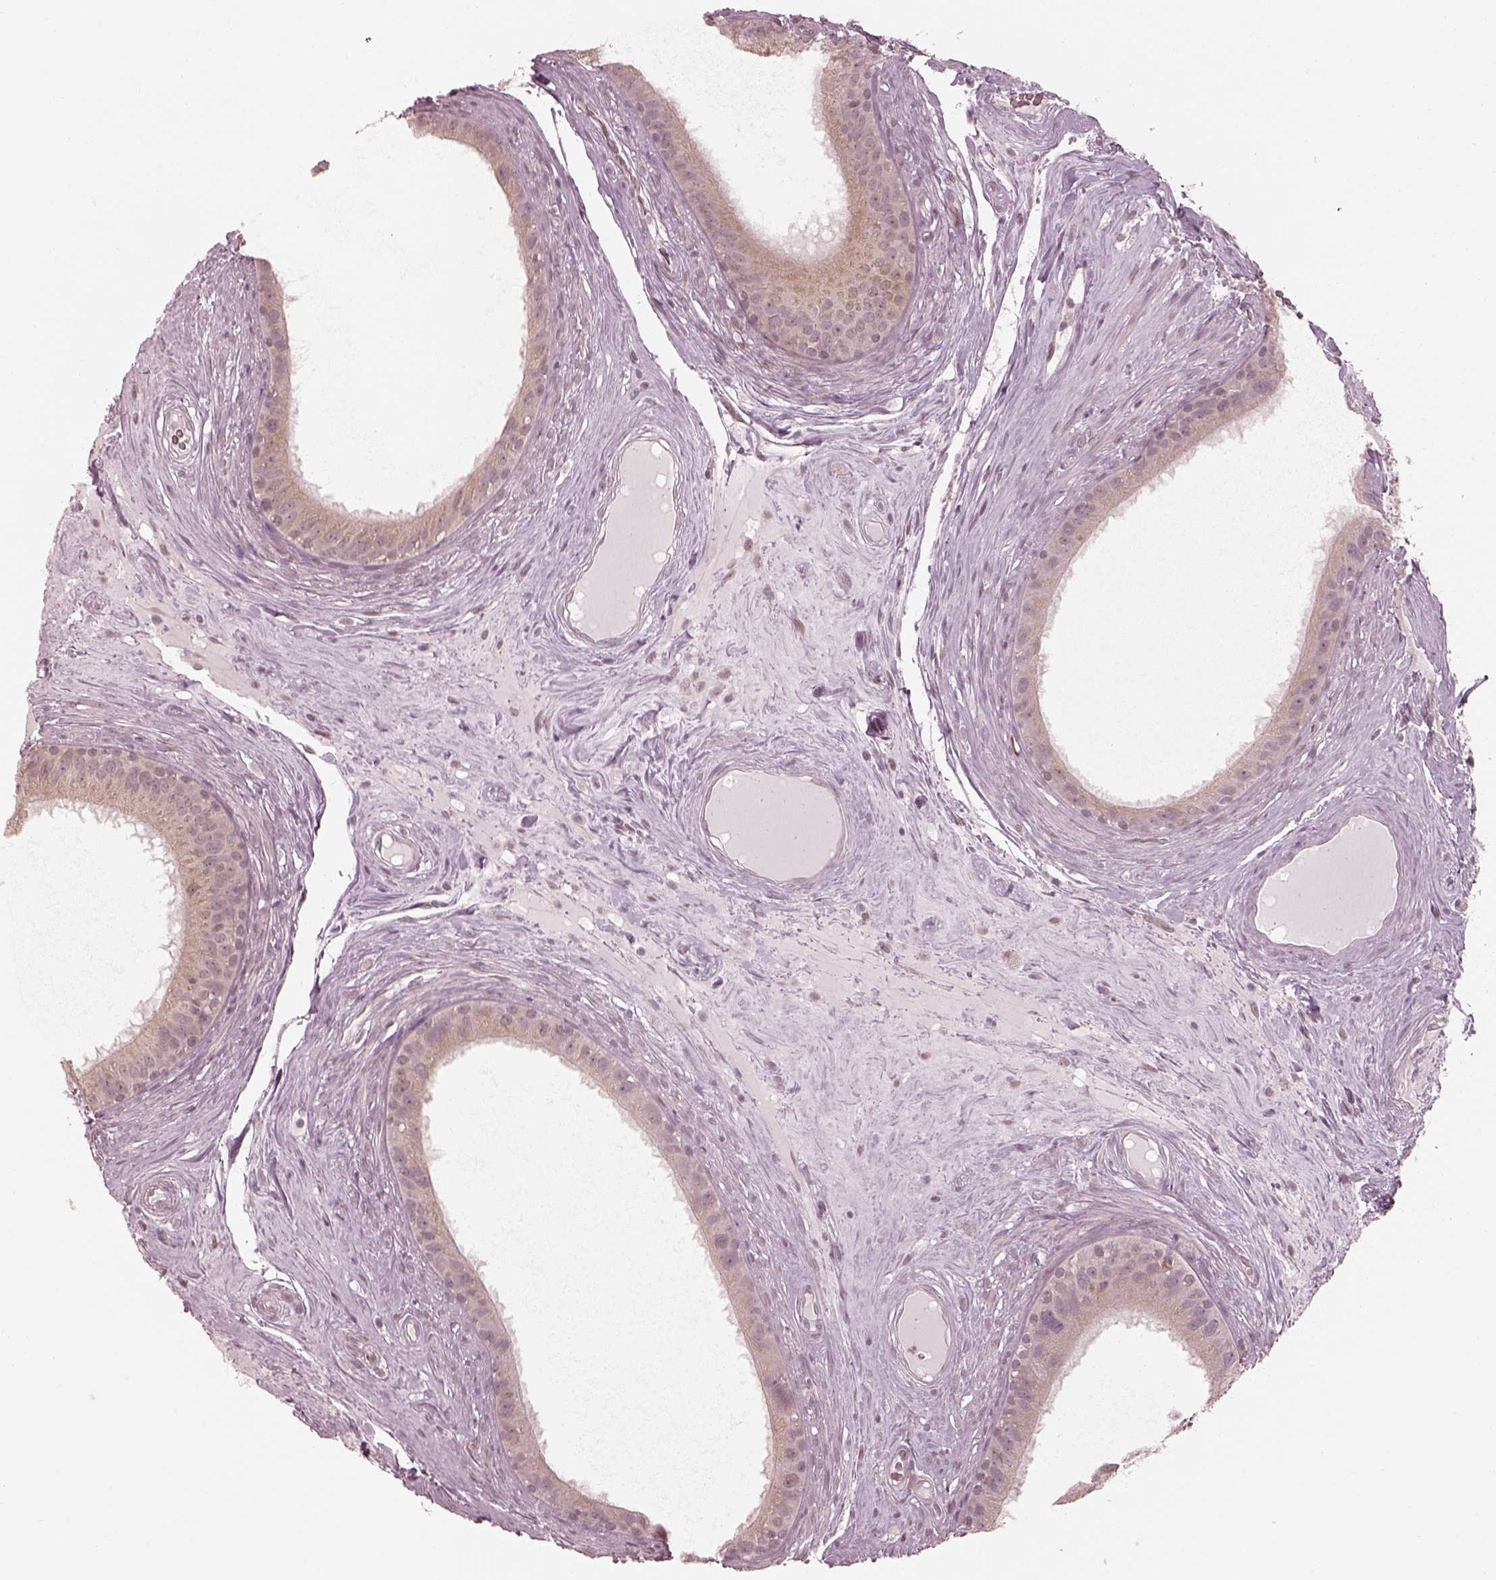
{"staining": {"intensity": "weak", "quantity": "<25%", "location": "cytoplasmic/membranous"}, "tissue": "epididymis", "cell_type": "Glandular cells", "image_type": "normal", "snomed": [{"axis": "morphology", "description": "Normal tissue, NOS"}, {"axis": "topography", "description": "Epididymis"}], "caption": "A high-resolution image shows immunohistochemistry staining of benign epididymis, which reveals no significant positivity in glandular cells. The staining was performed using DAB (3,3'-diaminobenzidine) to visualize the protein expression in brown, while the nuclei were stained in blue with hematoxylin (Magnification: 20x).", "gene": "IQCB1", "patient": {"sex": "male", "age": 59}}